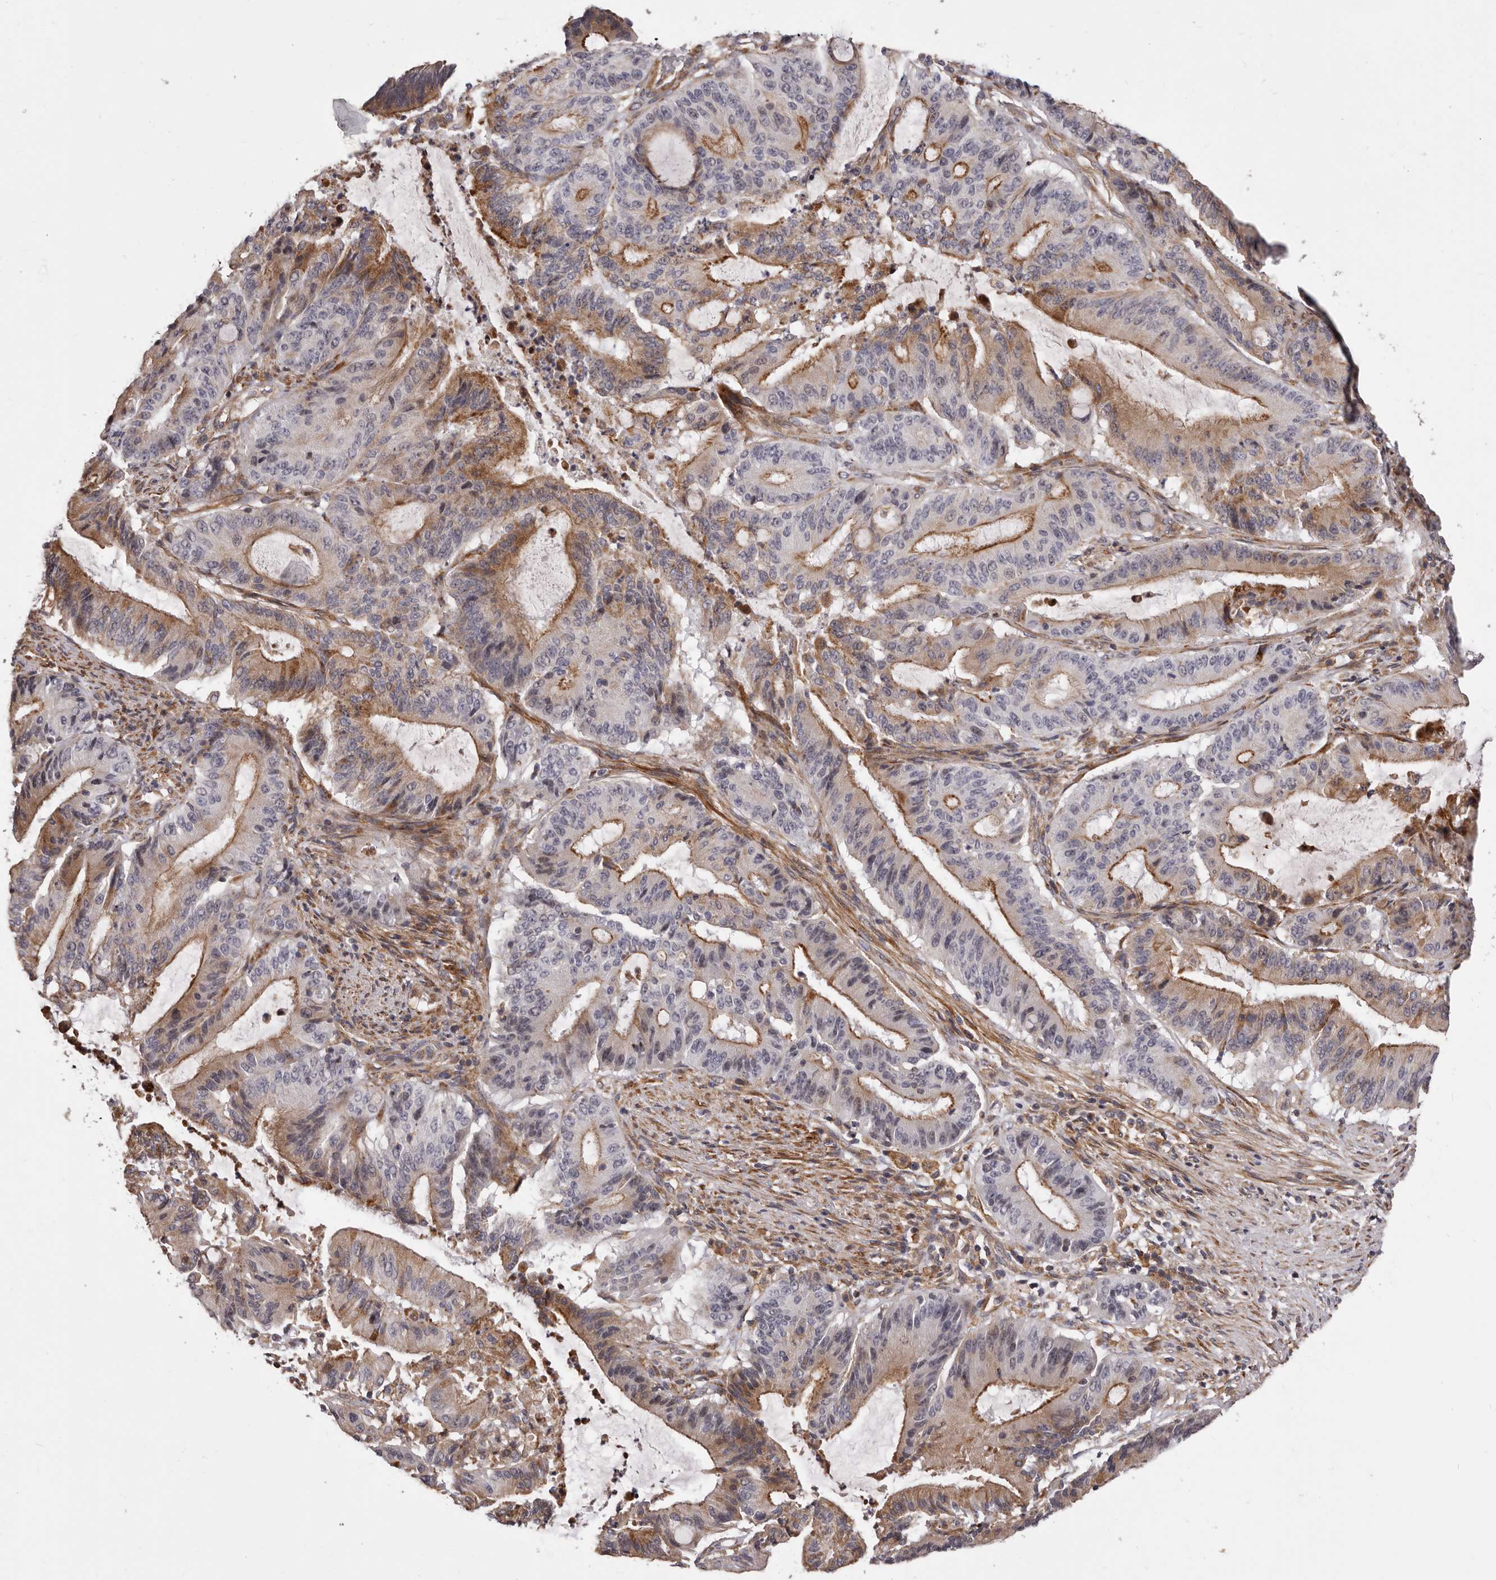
{"staining": {"intensity": "moderate", "quantity": "25%-75%", "location": "cytoplasmic/membranous"}, "tissue": "liver cancer", "cell_type": "Tumor cells", "image_type": "cancer", "snomed": [{"axis": "morphology", "description": "Normal tissue, NOS"}, {"axis": "morphology", "description": "Cholangiocarcinoma"}, {"axis": "topography", "description": "Liver"}, {"axis": "topography", "description": "Peripheral nerve tissue"}], "caption": "Human liver cancer (cholangiocarcinoma) stained with a protein marker reveals moderate staining in tumor cells.", "gene": "ALPK1", "patient": {"sex": "female", "age": 73}}